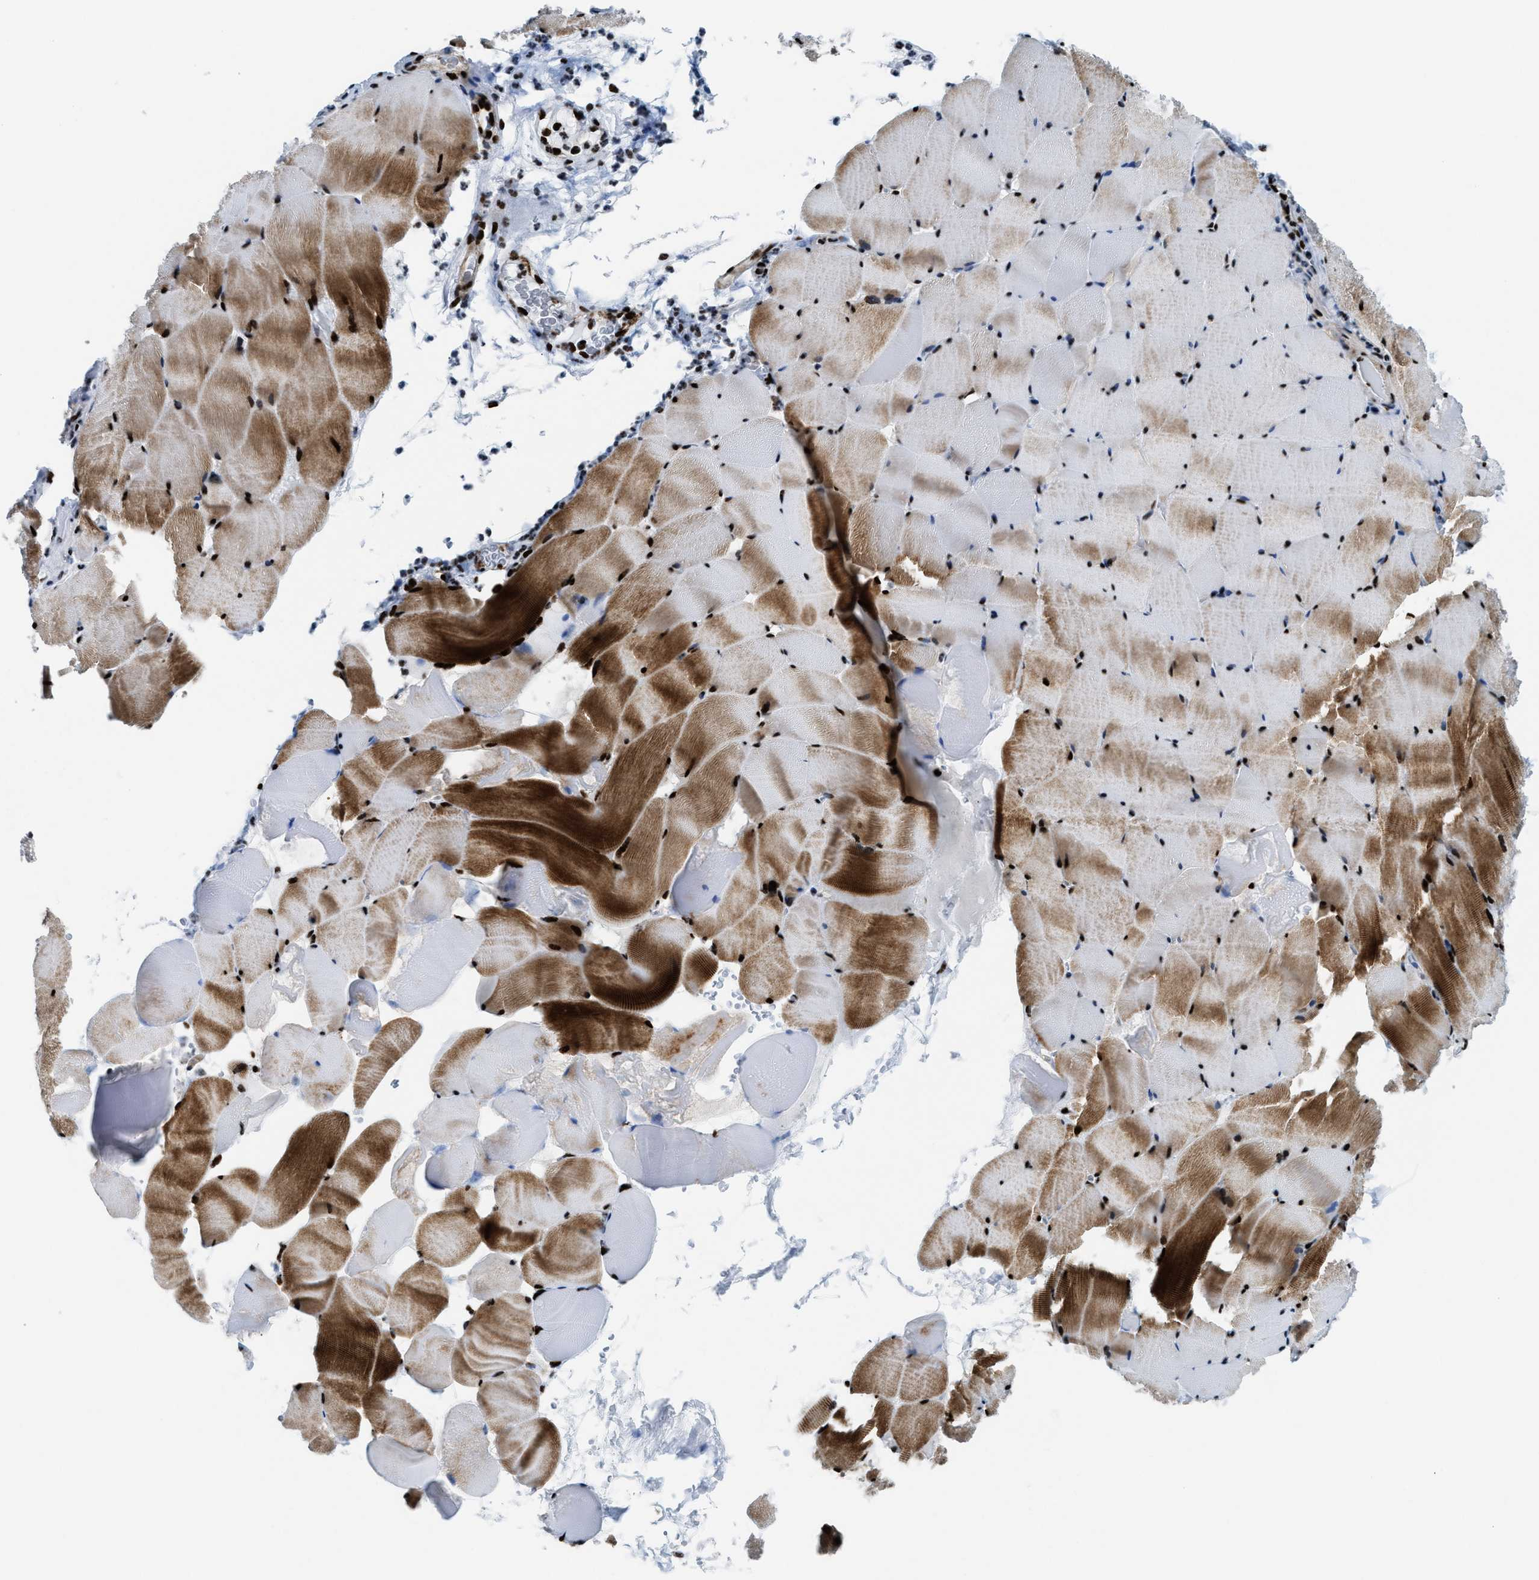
{"staining": {"intensity": "strong", "quantity": ">75%", "location": "cytoplasmic/membranous,nuclear"}, "tissue": "skeletal muscle", "cell_type": "Myocytes", "image_type": "normal", "snomed": [{"axis": "morphology", "description": "Normal tissue, NOS"}, {"axis": "topography", "description": "Skeletal muscle"}], "caption": "Skeletal muscle stained with DAB immunohistochemistry (IHC) displays high levels of strong cytoplasmic/membranous,nuclear staining in about >75% of myocytes.", "gene": "NONO", "patient": {"sex": "male", "age": 62}}